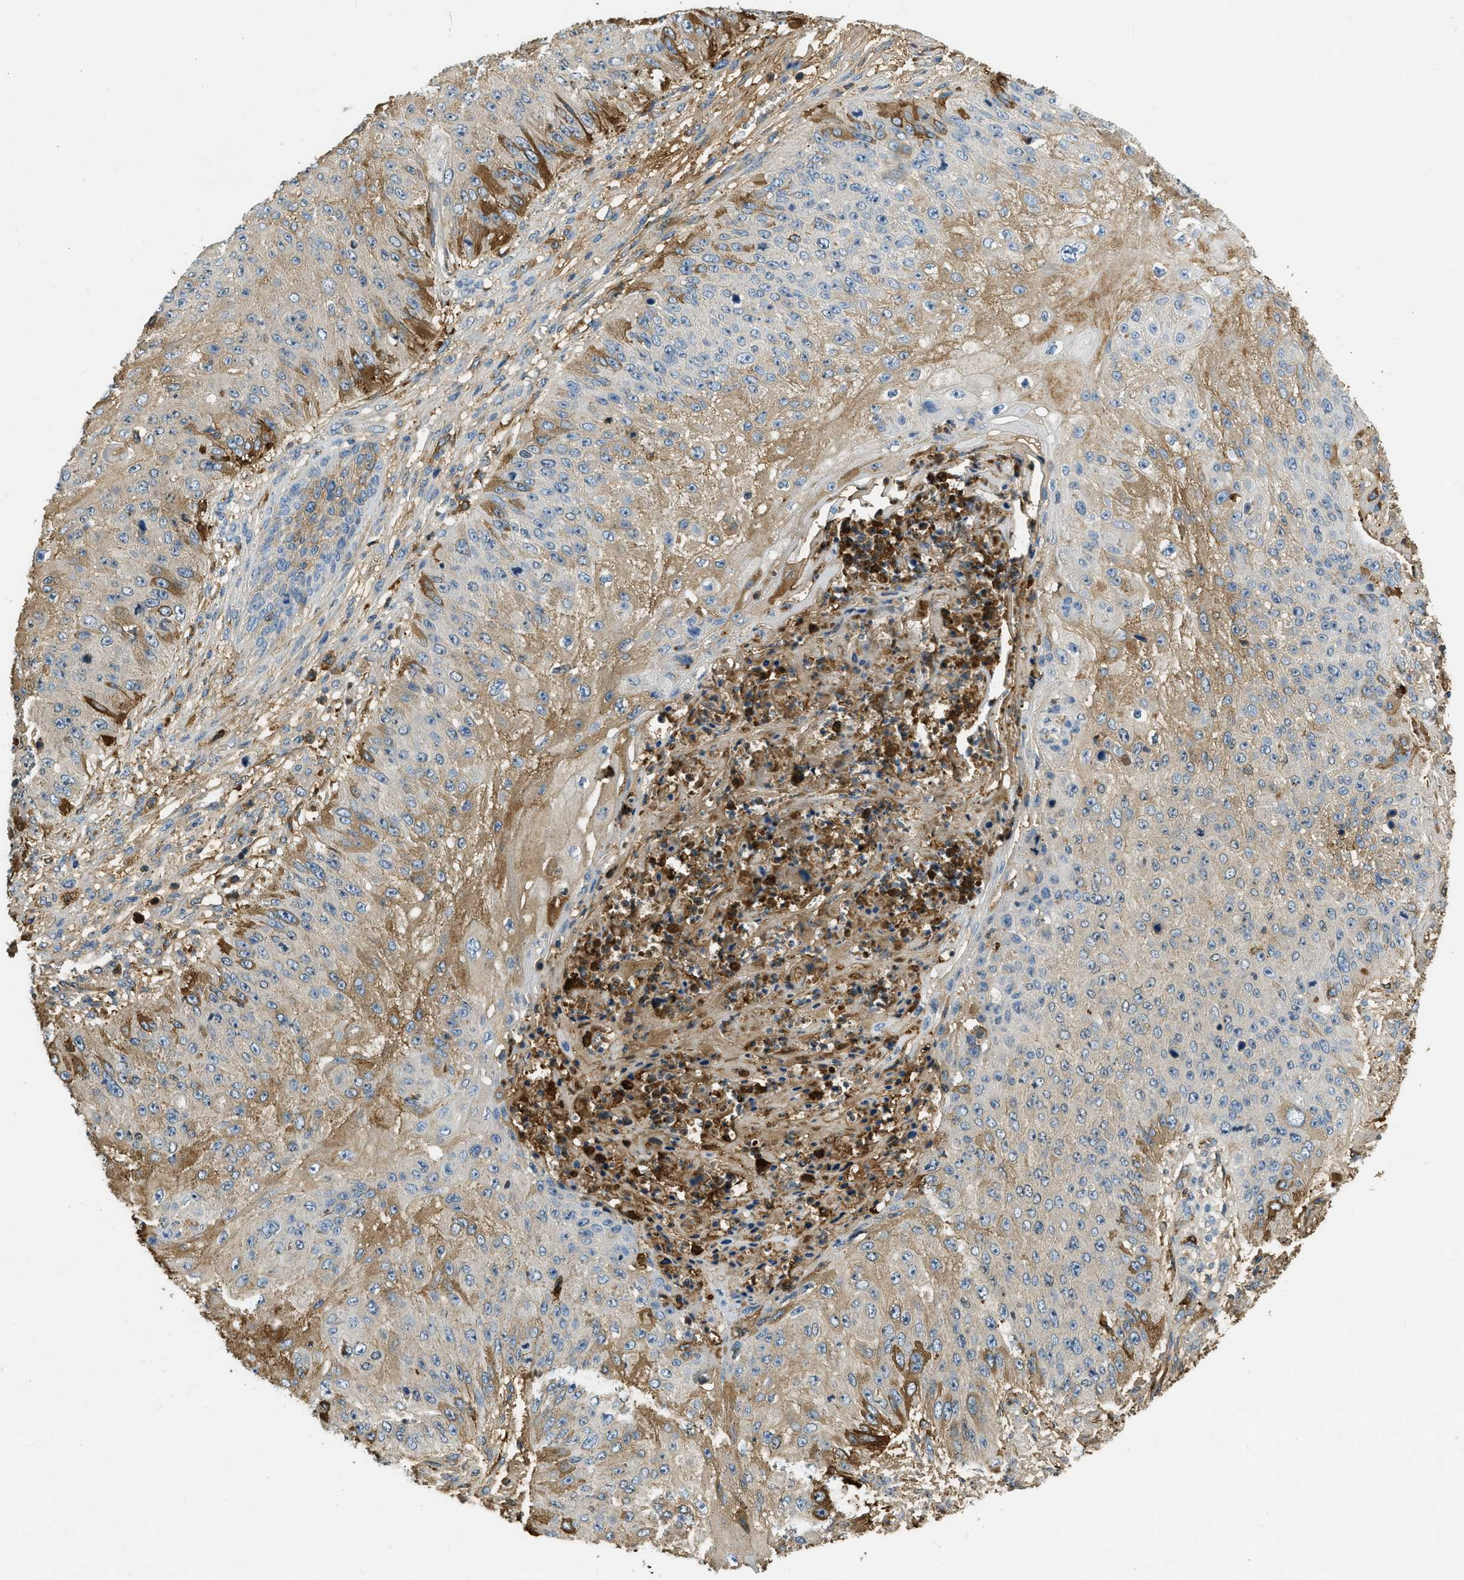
{"staining": {"intensity": "moderate", "quantity": "25%-75%", "location": "cytoplasmic/membranous"}, "tissue": "skin cancer", "cell_type": "Tumor cells", "image_type": "cancer", "snomed": [{"axis": "morphology", "description": "Squamous cell carcinoma, NOS"}, {"axis": "topography", "description": "Skin"}], "caption": "Brown immunohistochemical staining in human skin cancer (squamous cell carcinoma) demonstrates moderate cytoplasmic/membranous staining in approximately 25%-75% of tumor cells.", "gene": "PRTN3", "patient": {"sex": "female", "age": 80}}